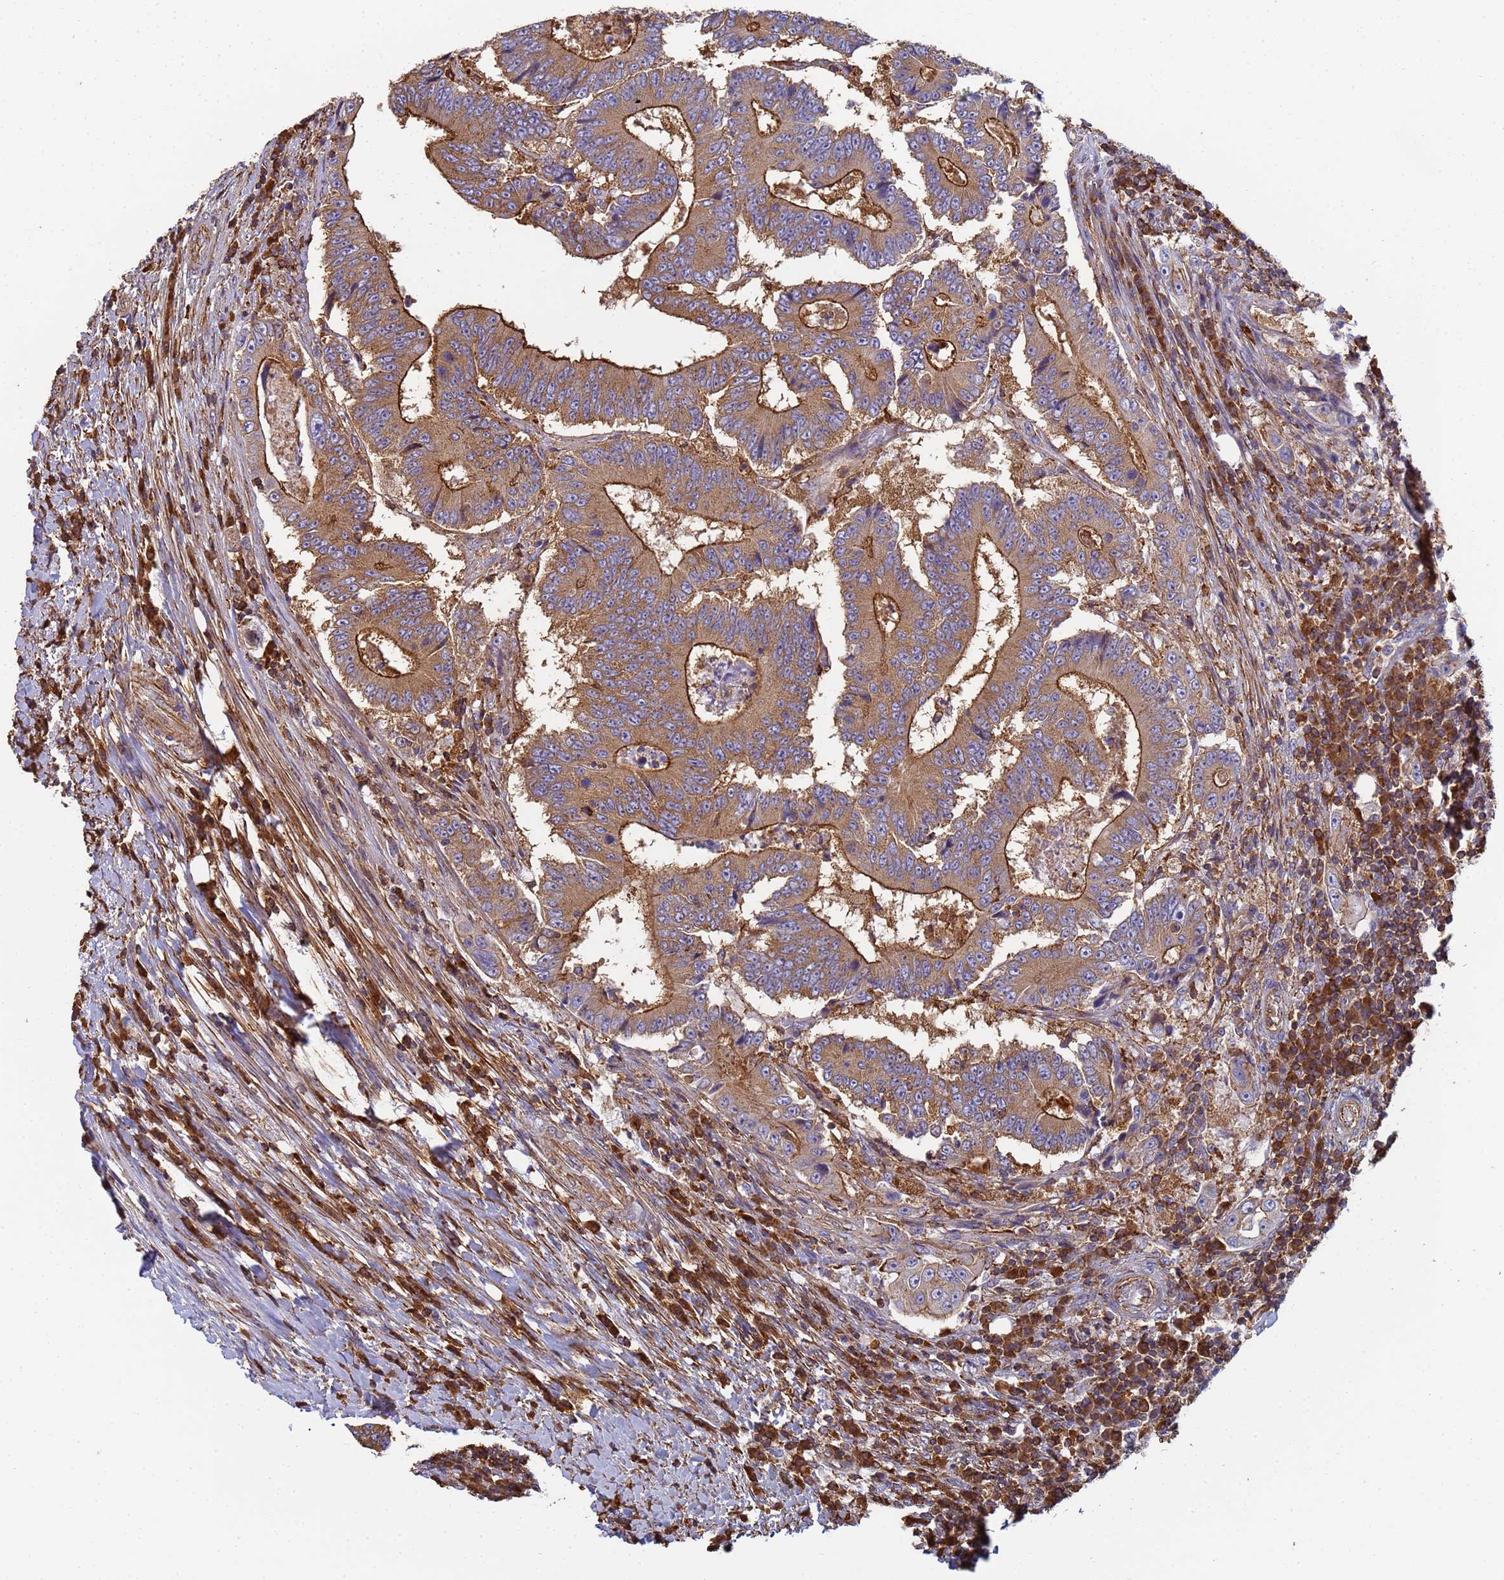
{"staining": {"intensity": "strong", "quantity": ">75%", "location": "cytoplasmic/membranous"}, "tissue": "colorectal cancer", "cell_type": "Tumor cells", "image_type": "cancer", "snomed": [{"axis": "morphology", "description": "Adenocarcinoma, NOS"}, {"axis": "topography", "description": "Colon"}], "caption": "Immunohistochemical staining of human colorectal cancer displays strong cytoplasmic/membranous protein staining in approximately >75% of tumor cells. Ihc stains the protein in brown and the nuclei are stained blue.", "gene": "ZNG1B", "patient": {"sex": "male", "age": 83}}